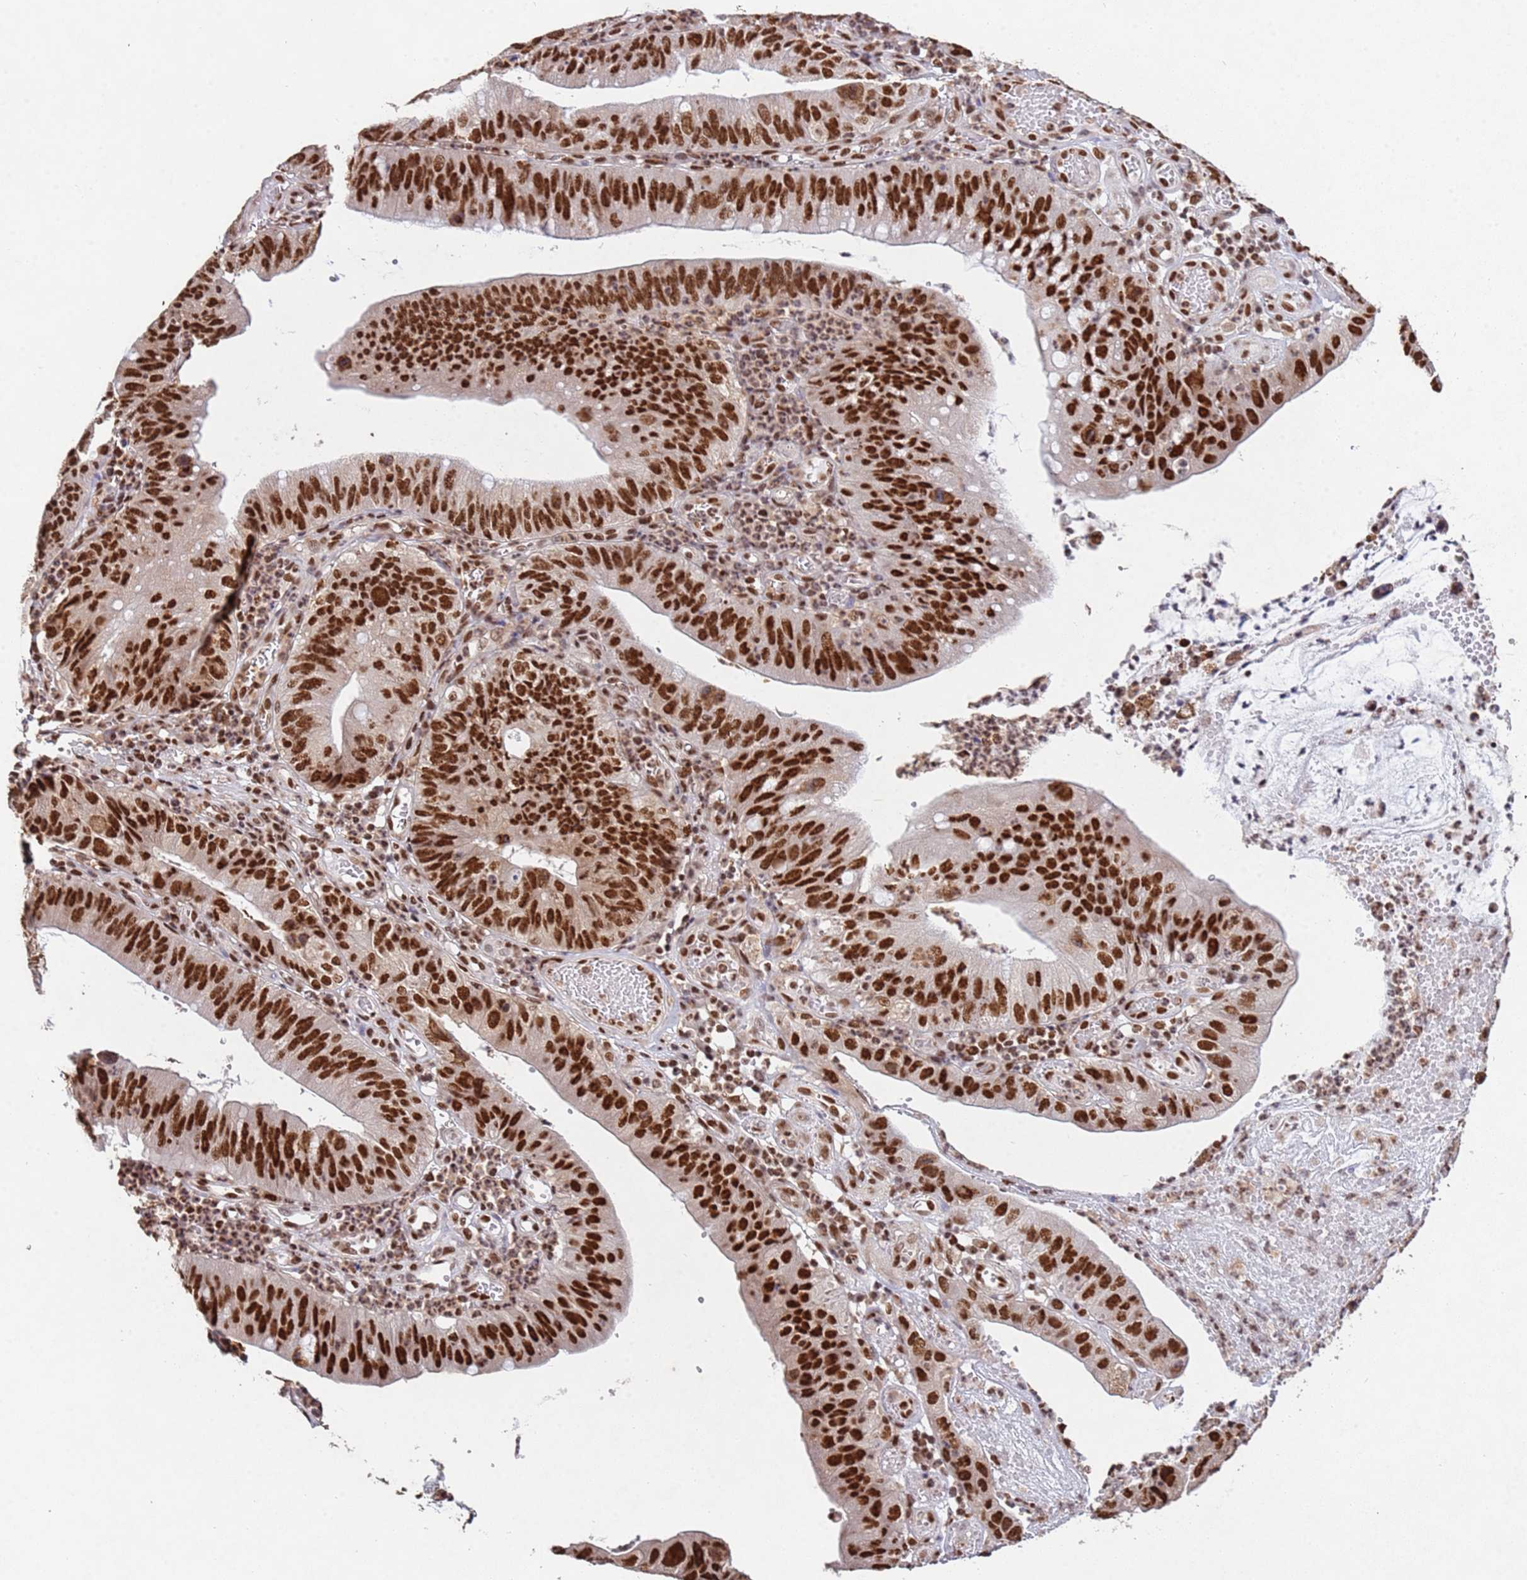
{"staining": {"intensity": "strong", "quantity": ">75%", "location": "nuclear"}, "tissue": "stomach cancer", "cell_type": "Tumor cells", "image_type": "cancer", "snomed": [{"axis": "morphology", "description": "Adenocarcinoma, NOS"}, {"axis": "topography", "description": "Stomach"}], "caption": "This photomicrograph demonstrates immunohistochemistry (IHC) staining of stomach cancer (adenocarcinoma), with high strong nuclear positivity in approximately >75% of tumor cells.", "gene": "ESF1", "patient": {"sex": "male", "age": 59}}